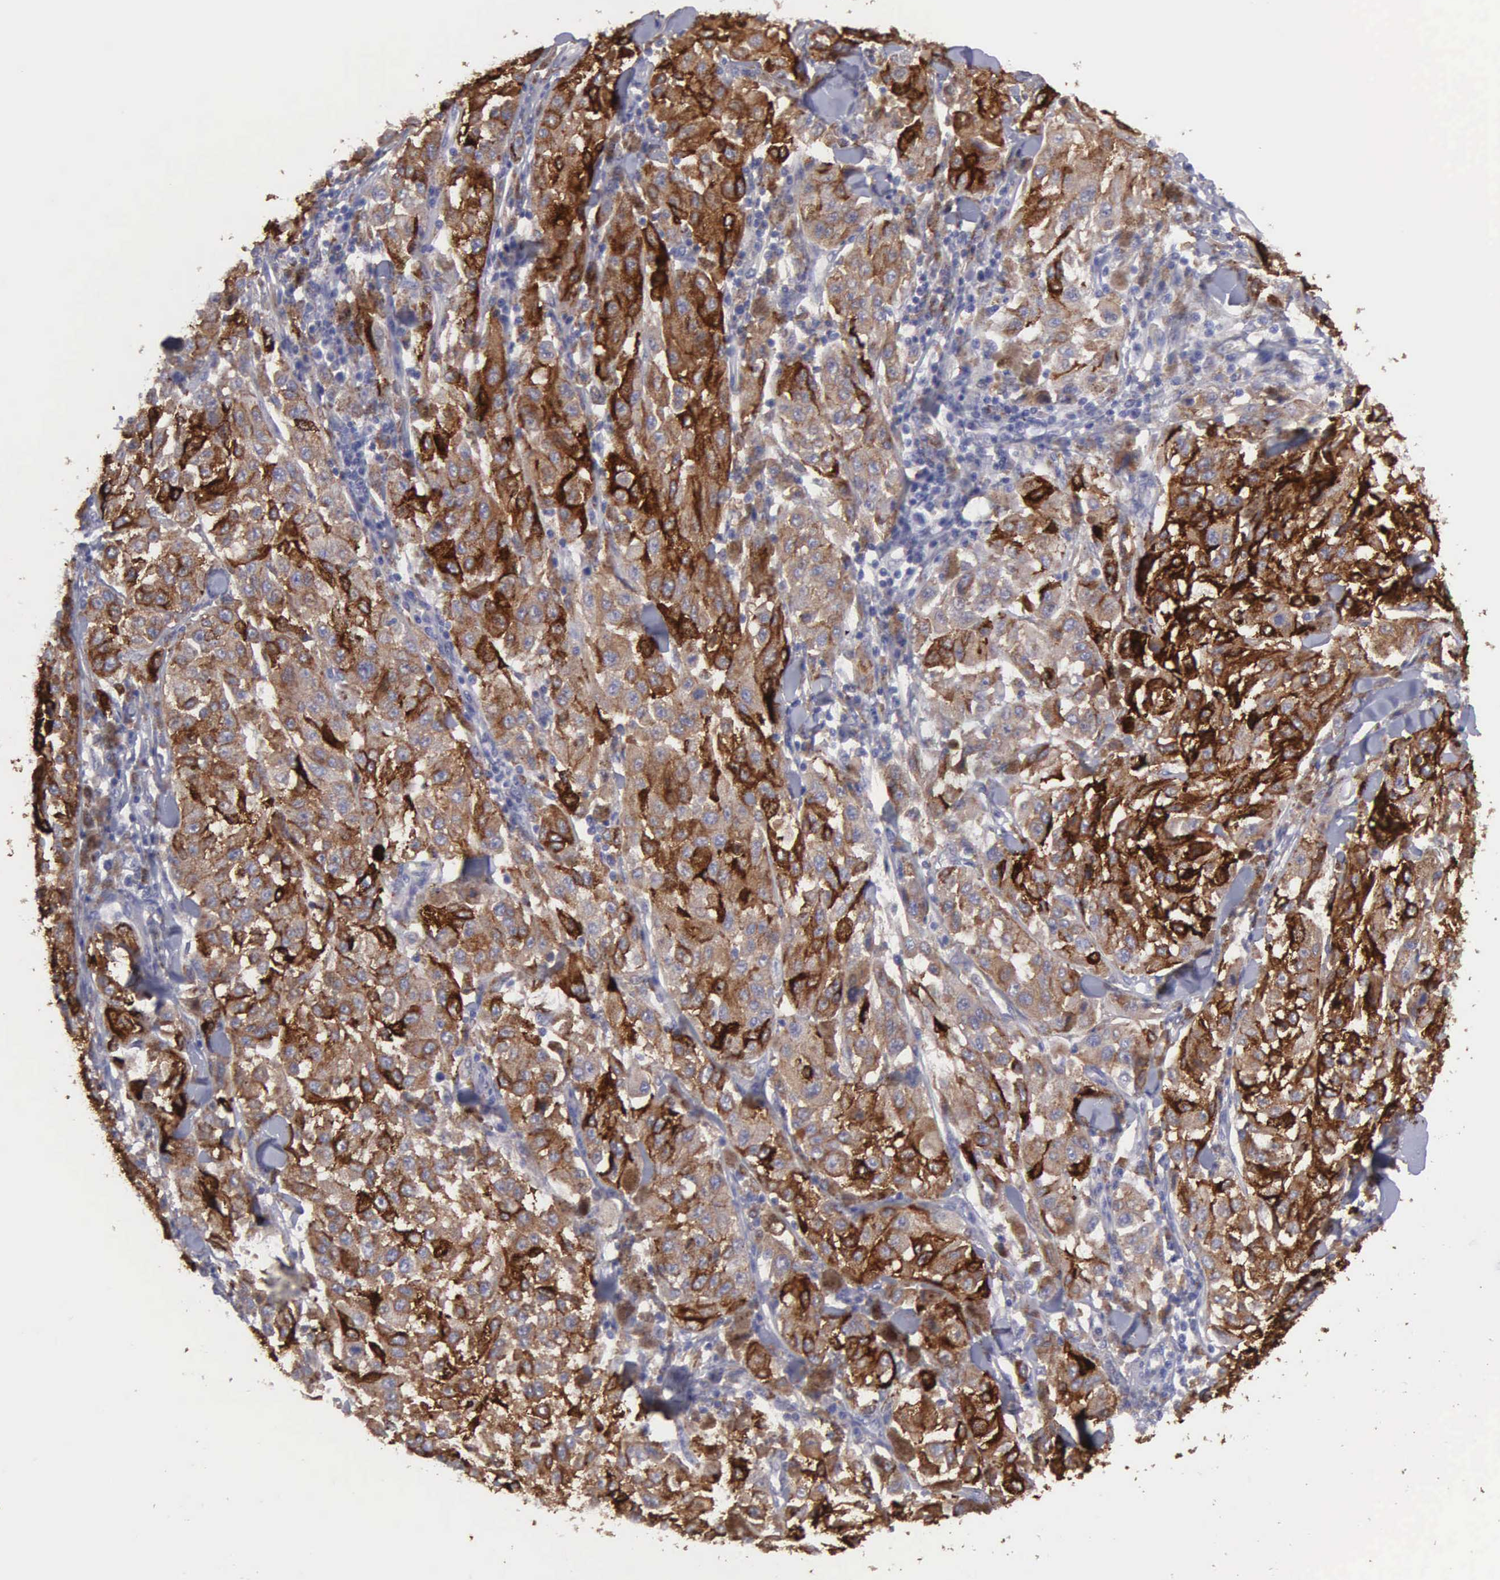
{"staining": {"intensity": "strong", "quantity": "25%-75%", "location": "cytoplasmic/membranous"}, "tissue": "melanoma", "cell_type": "Tumor cells", "image_type": "cancer", "snomed": [{"axis": "morphology", "description": "Malignant melanoma, NOS"}, {"axis": "topography", "description": "Skin"}], "caption": "Malignant melanoma stained for a protein (brown) reveals strong cytoplasmic/membranous positive expression in approximately 25%-75% of tumor cells.", "gene": "TYRP1", "patient": {"sex": "female", "age": 64}}